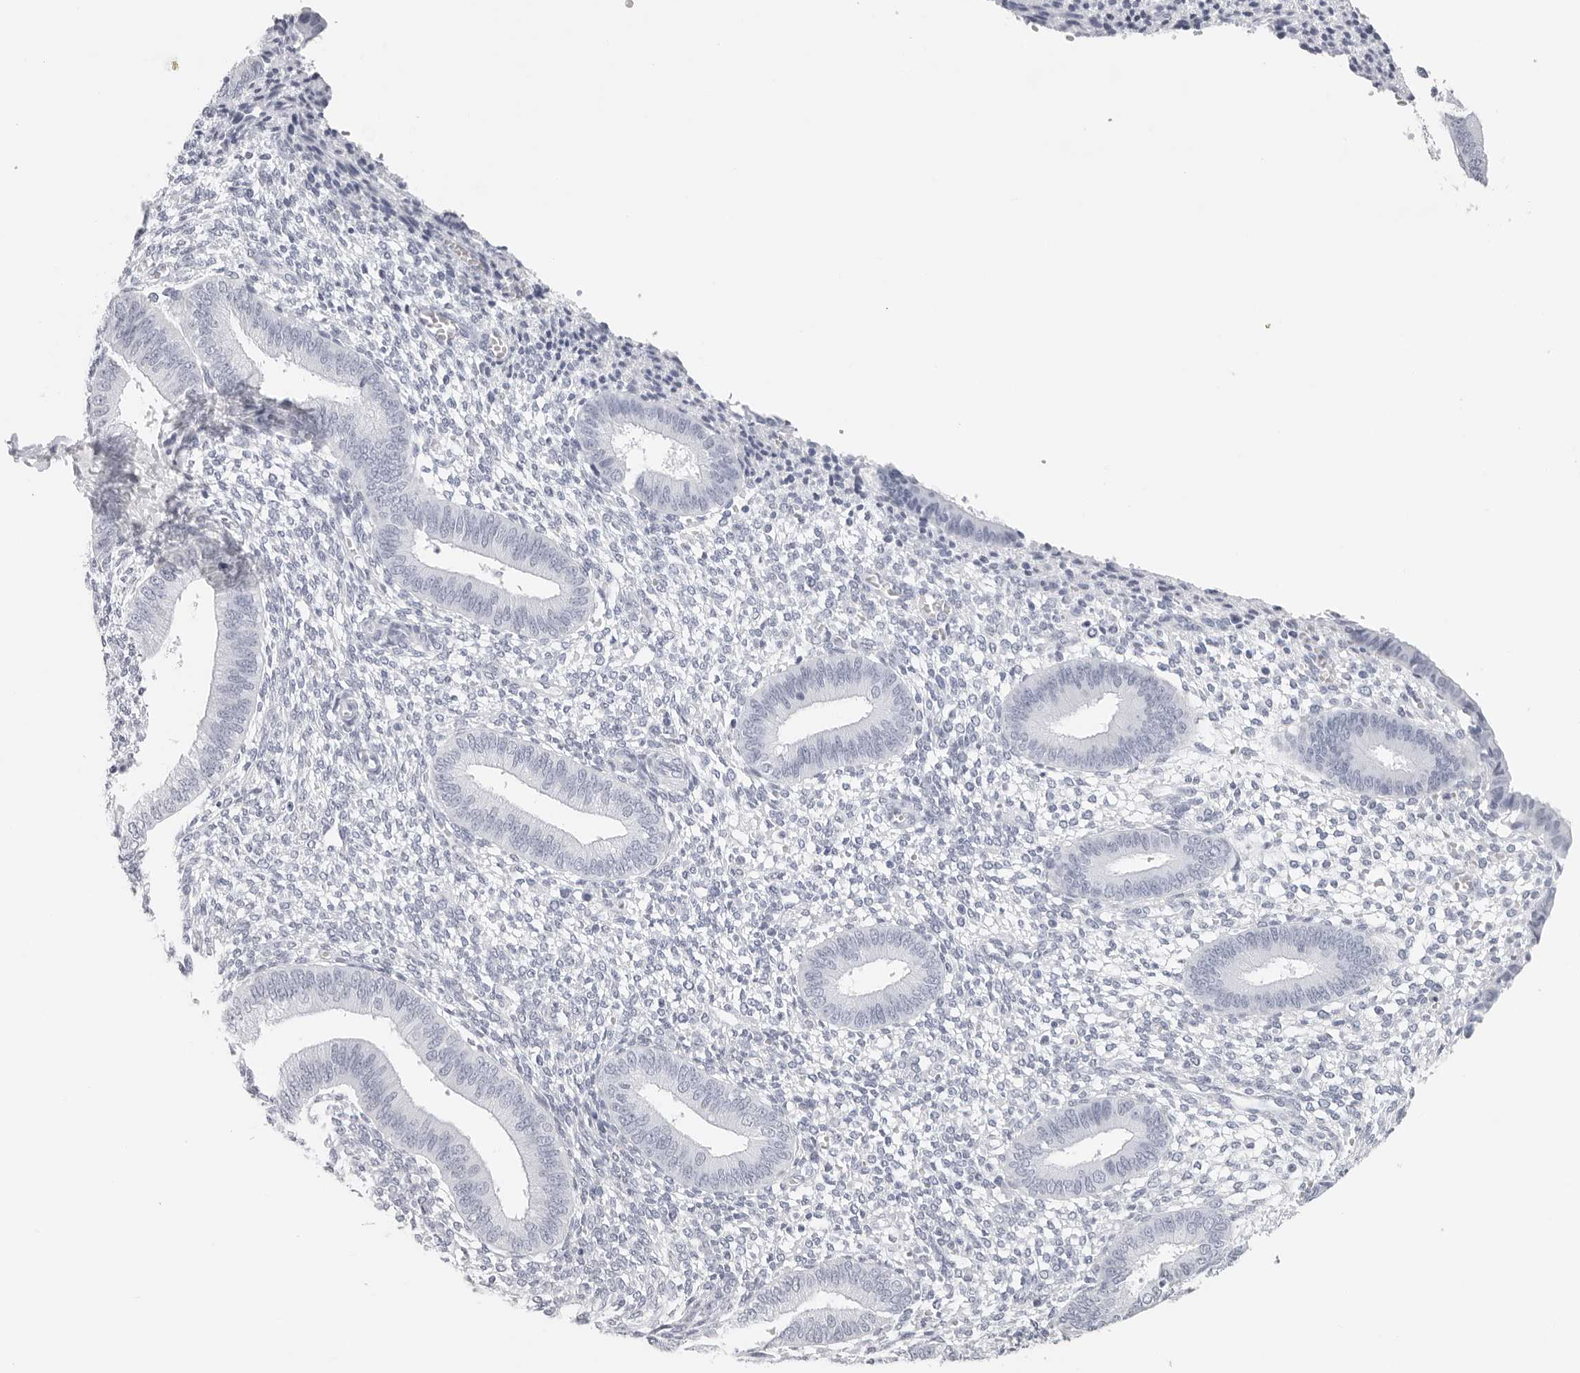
{"staining": {"intensity": "negative", "quantity": "none", "location": "none"}, "tissue": "endometrium", "cell_type": "Cells in endometrial stroma", "image_type": "normal", "snomed": [{"axis": "morphology", "description": "Normal tissue, NOS"}, {"axis": "topography", "description": "Endometrium"}], "caption": "A high-resolution histopathology image shows immunohistochemistry staining of normal endometrium, which demonstrates no significant expression in cells in endometrial stroma.", "gene": "CST1", "patient": {"sex": "female", "age": 46}}